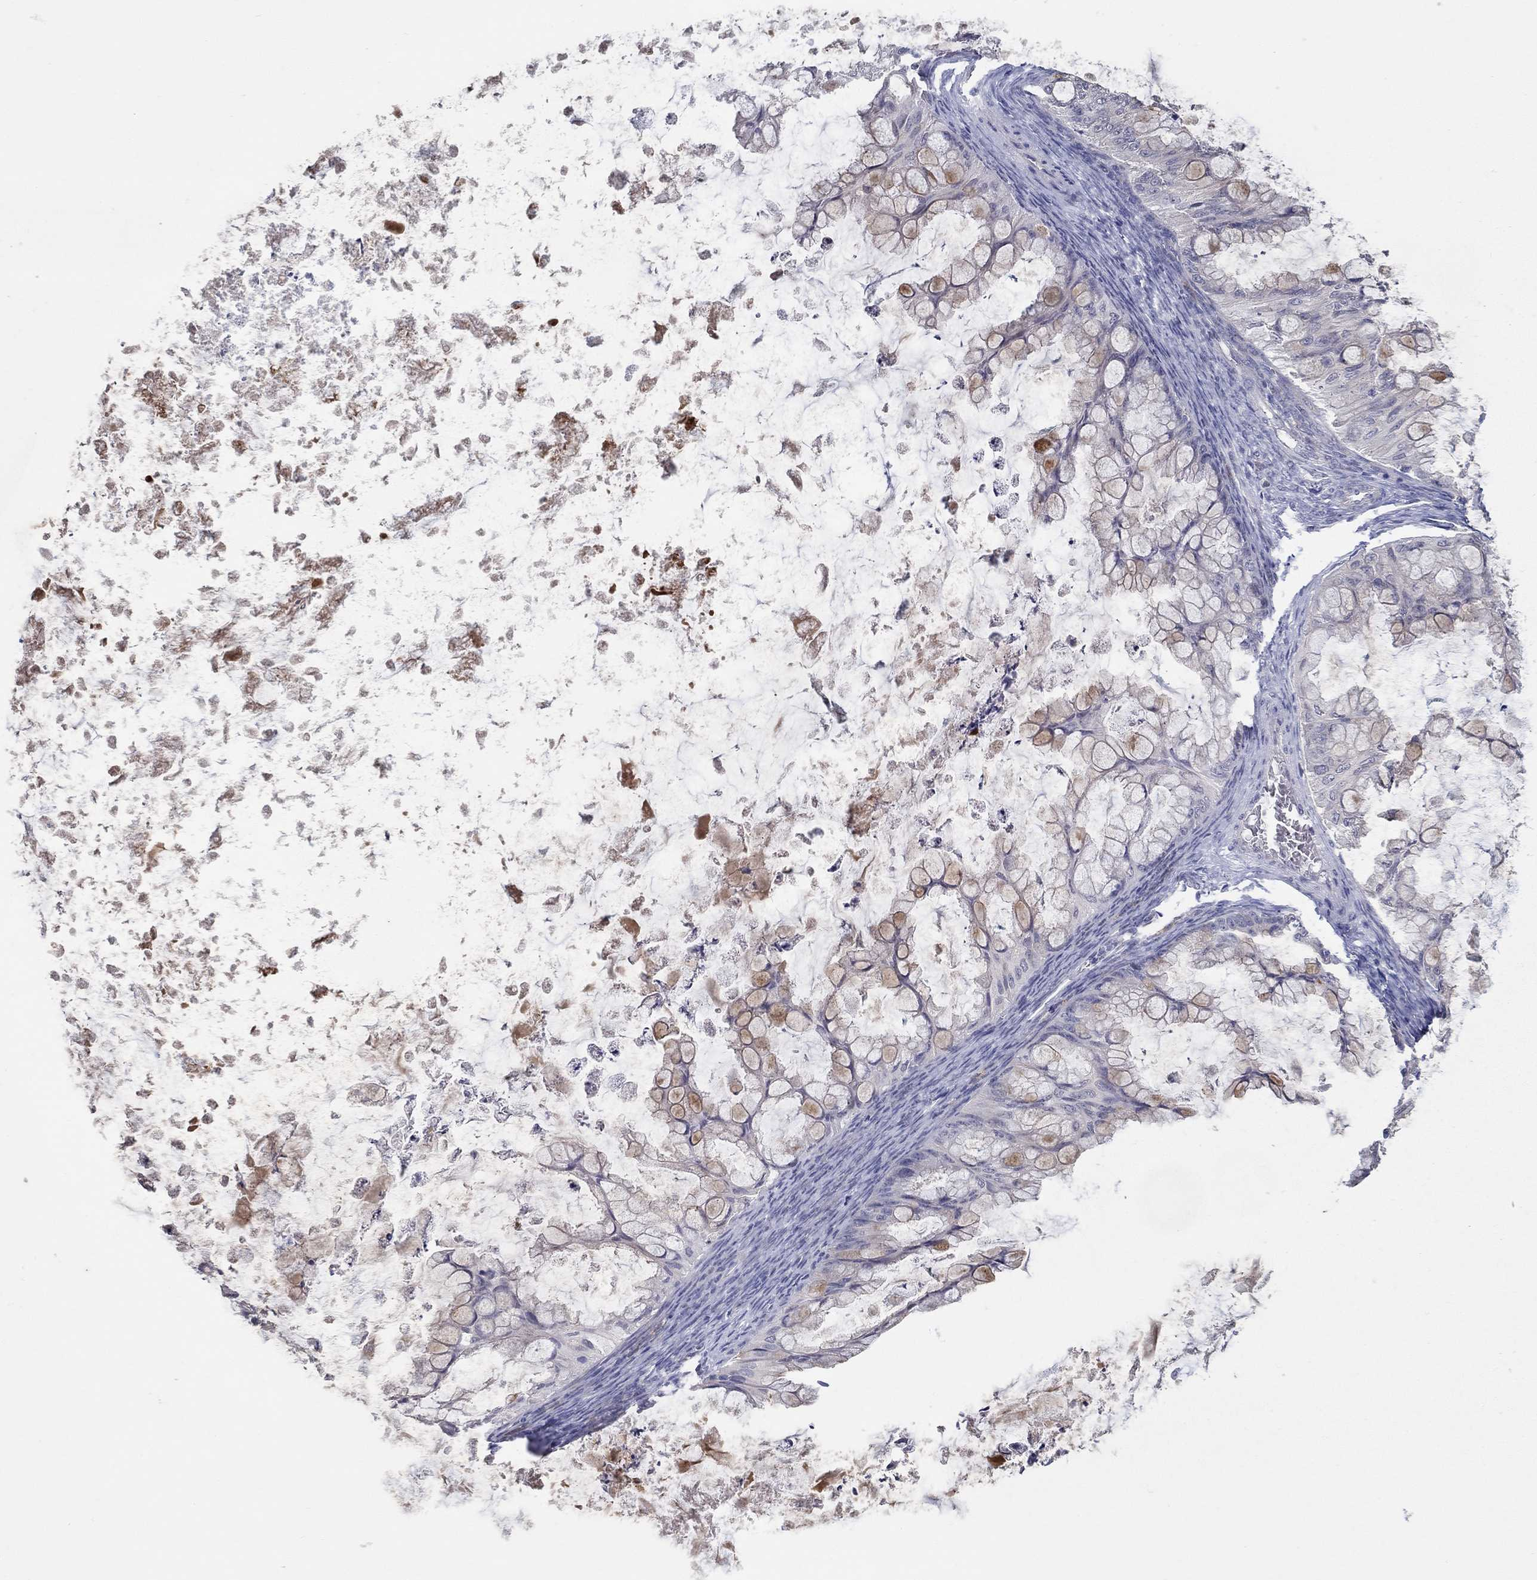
{"staining": {"intensity": "weak", "quantity": "25%-75%", "location": "cytoplasmic/membranous"}, "tissue": "ovarian cancer", "cell_type": "Tumor cells", "image_type": "cancer", "snomed": [{"axis": "morphology", "description": "Cystadenocarcinoma, mucinous, NOS"}, {"axis": "topography", "description": "Ovary"}], "caption": "Weak cytoplasmic/membranous expression for a protein is appreciated in approximately 25%-75% of tumor cells of ovarian cancer using immunohistochemistry.", "gene": "ERMP1", "patient": {"sex": "female", "age": 35}}